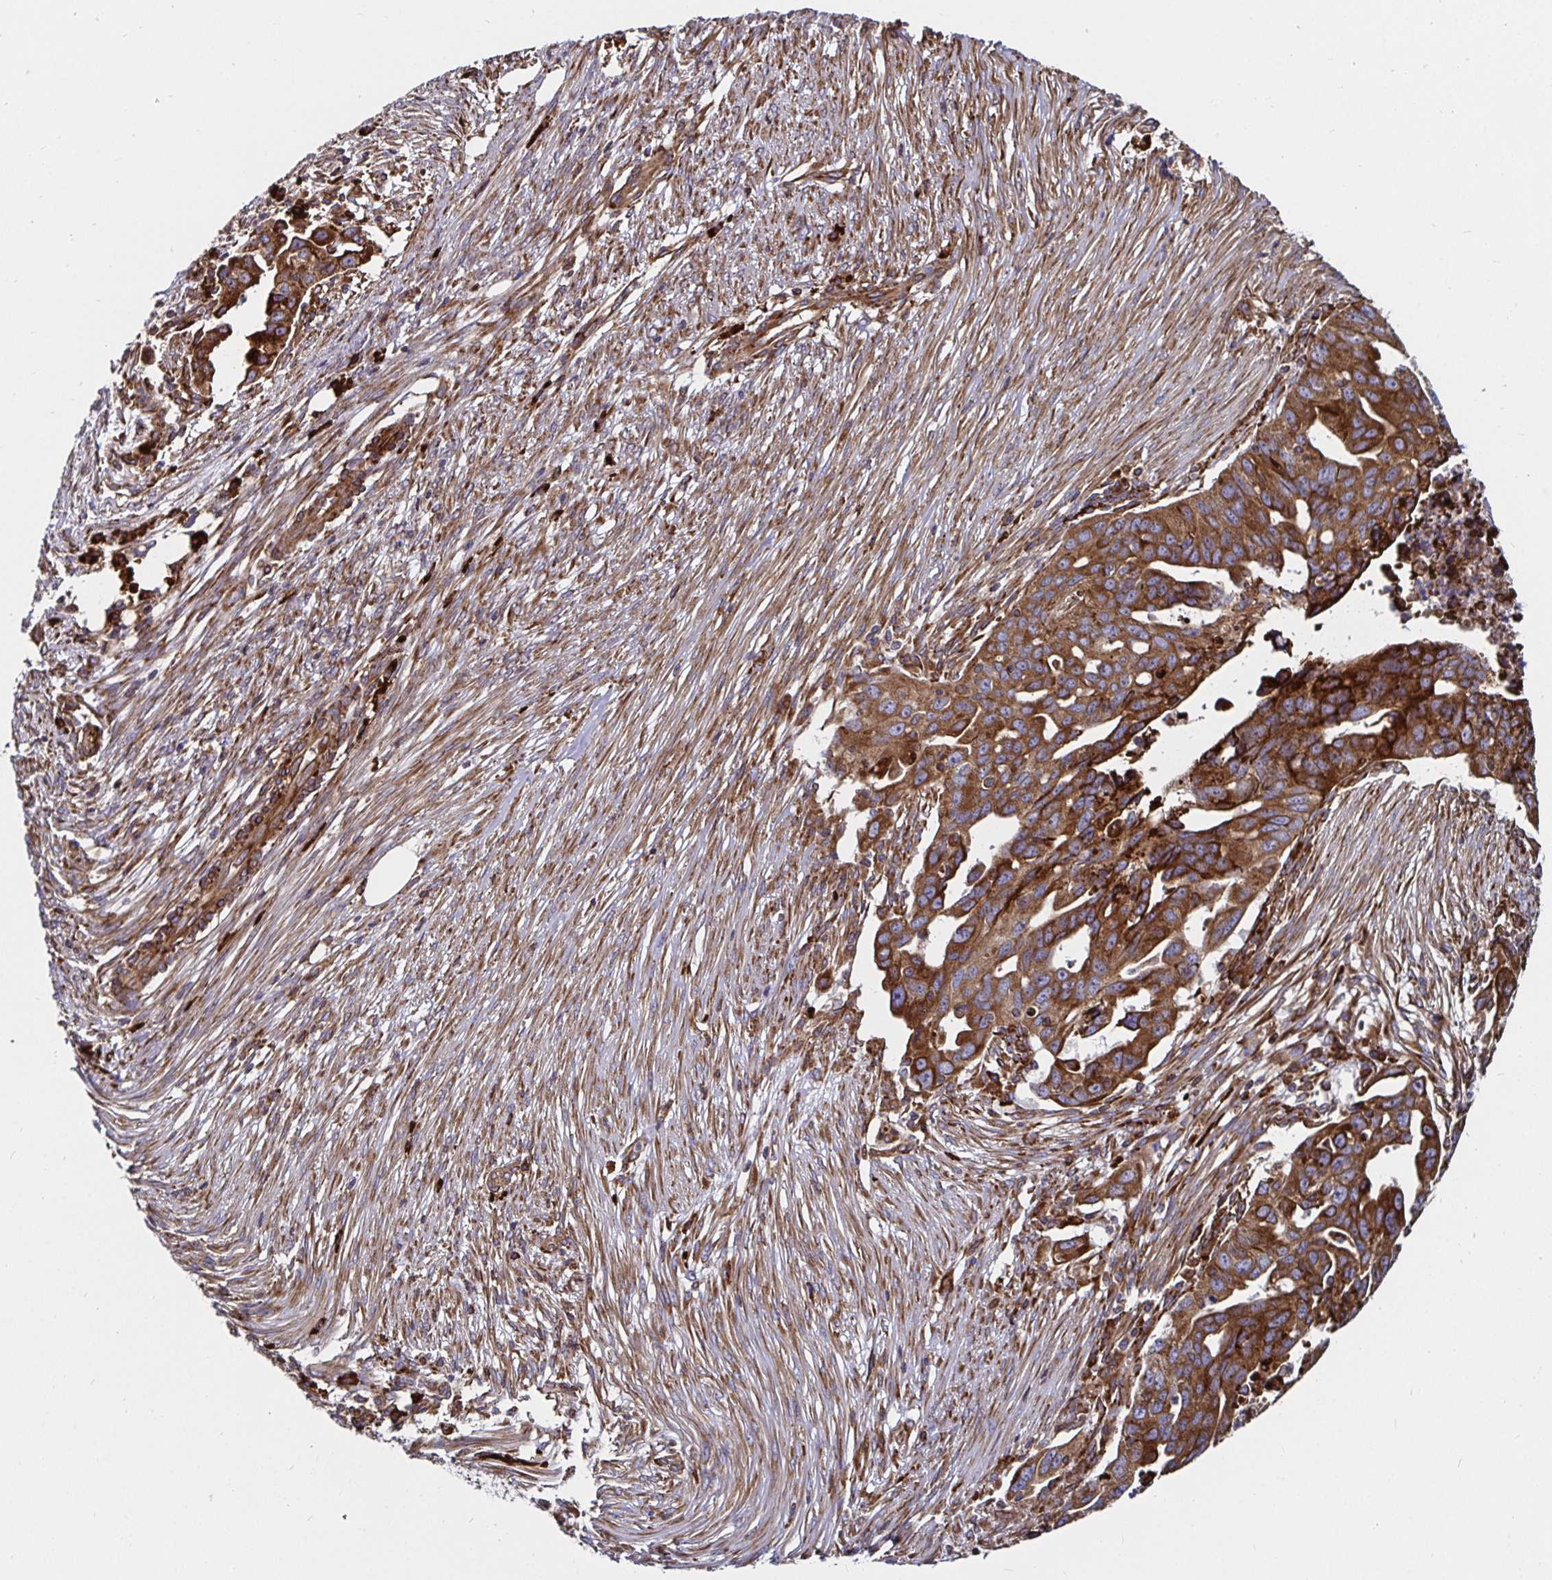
{"staining": {"intensity": "strong", "quantity": ">75%", "location": "cytoplasmic/membranous"}, "tissue": "ovarian cancer", "cell_type": "Tumor cells", "image_type": "cancer", "snomed": [{"axis": "morphology", "description": "Carcinoma, endometroid"}, {"axis": "morphology", "description": "Cystadenocarcinoma, serous, NOS"}, {"axis": "topography", "description": "Ovary"}], "caption": "Human ovarian cancer stained for a protein (brown) demonstrates strong cytoplasmic/membranous positive positivity in approximately >75% of tumor cells.", "gene": "SMYD3", "patient": {"sex": "female", "age": 45}}